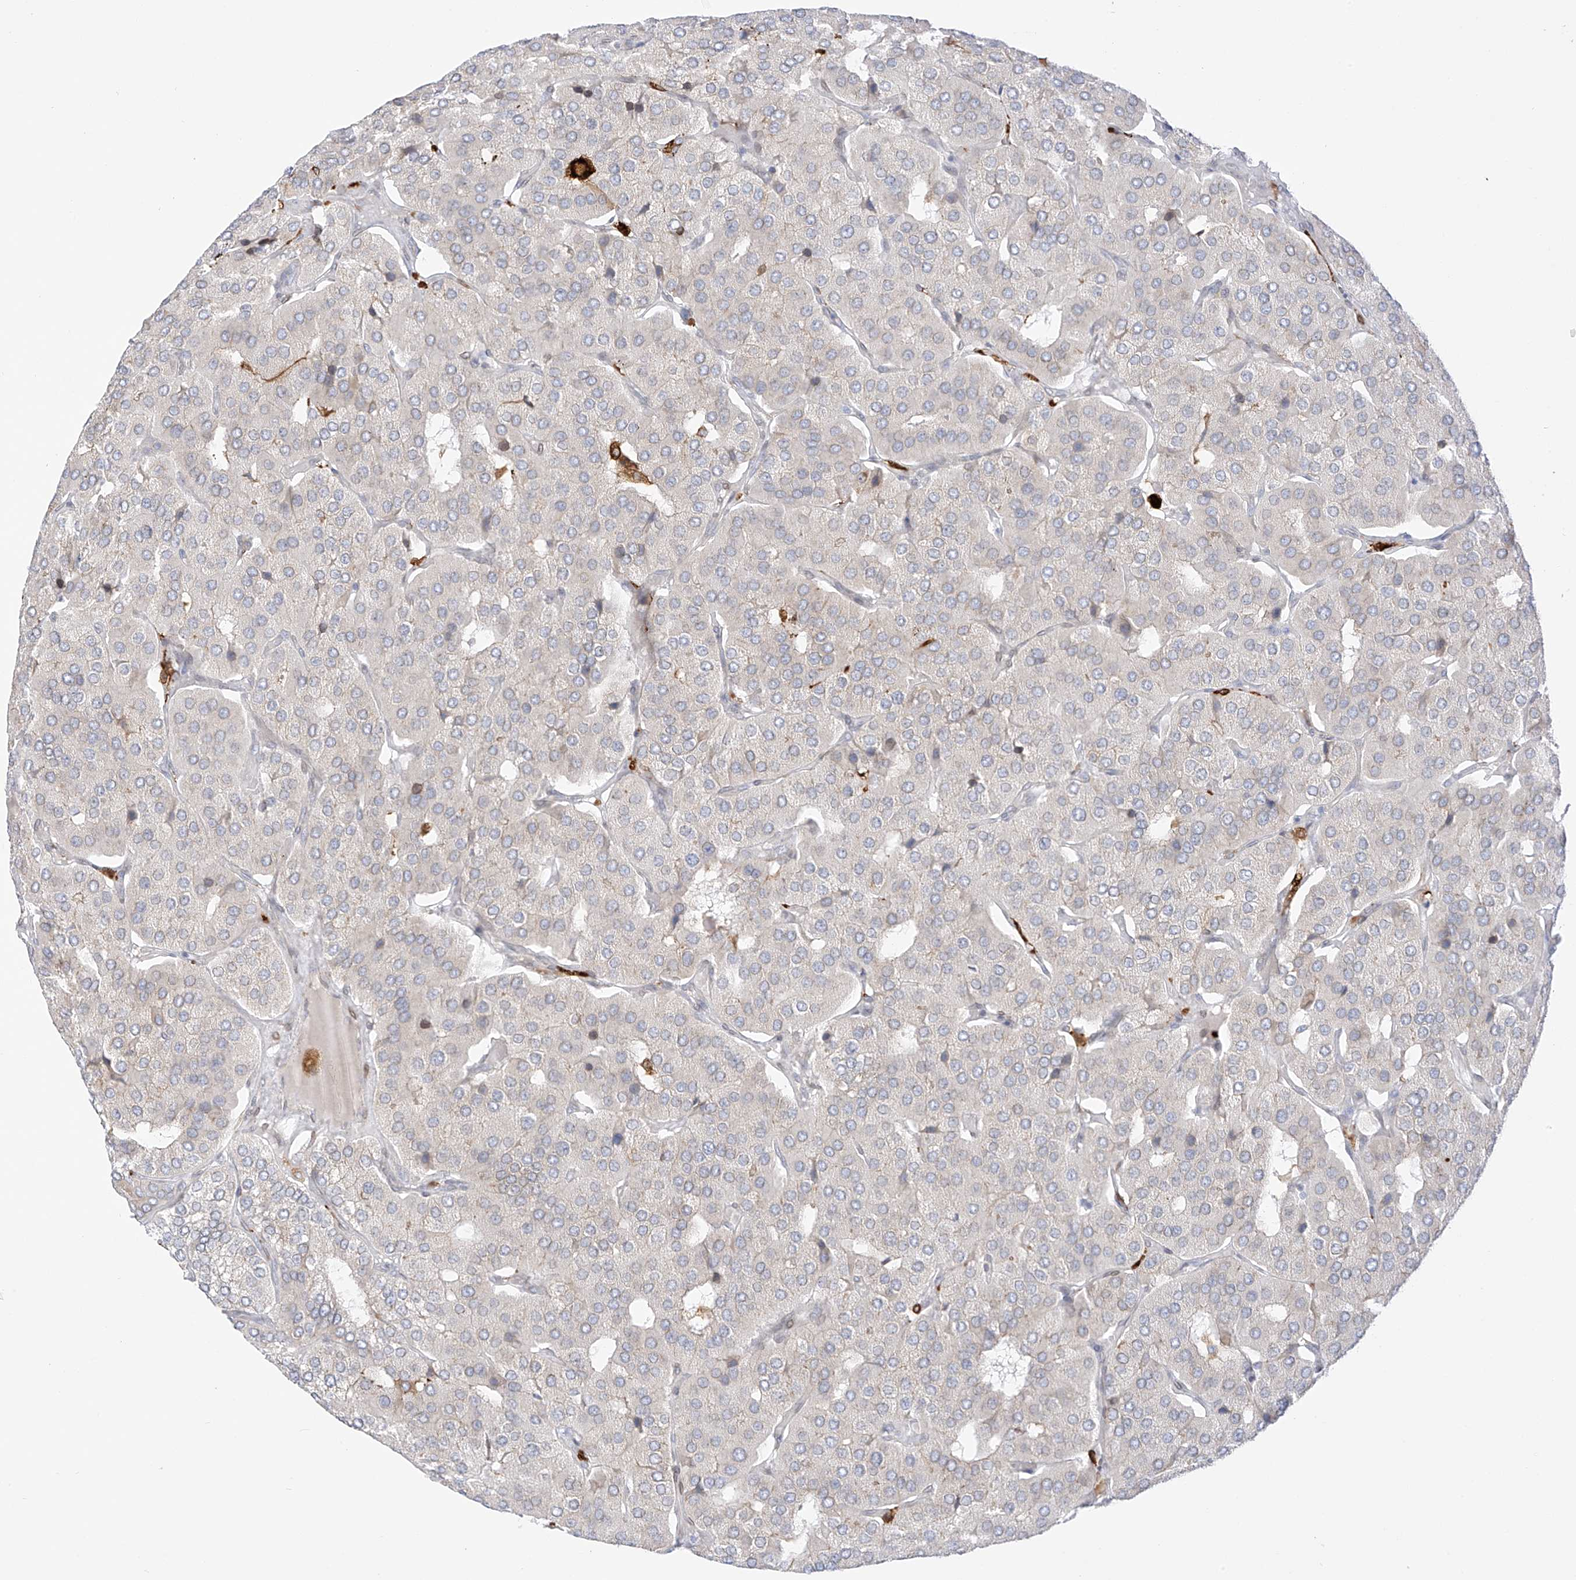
{"staining": {"intensity": "negative", "quantity": "none", "location": "none"}, "tissue": "parathyroid gland", "cell_type": "Glandular cells", "image_type": "normal", "snomed": [{"axis": "morphology", "description": "Normal tissue, NOS"}, {"axis": "morphology", "description": "Adenoma, NOS"}, {"axis": "topography", "description": "Parathyroid gland"}], "caption": "IHC image of unremarkable parathyroid gland stained for a protein (brown), which reveals no staining in glandular cells. (DAB immunohistochemistry (IHC) with hematoxylin counter stain).", "gene": "PCYOX1", "patient": {"sex": "female", "age": 86}}